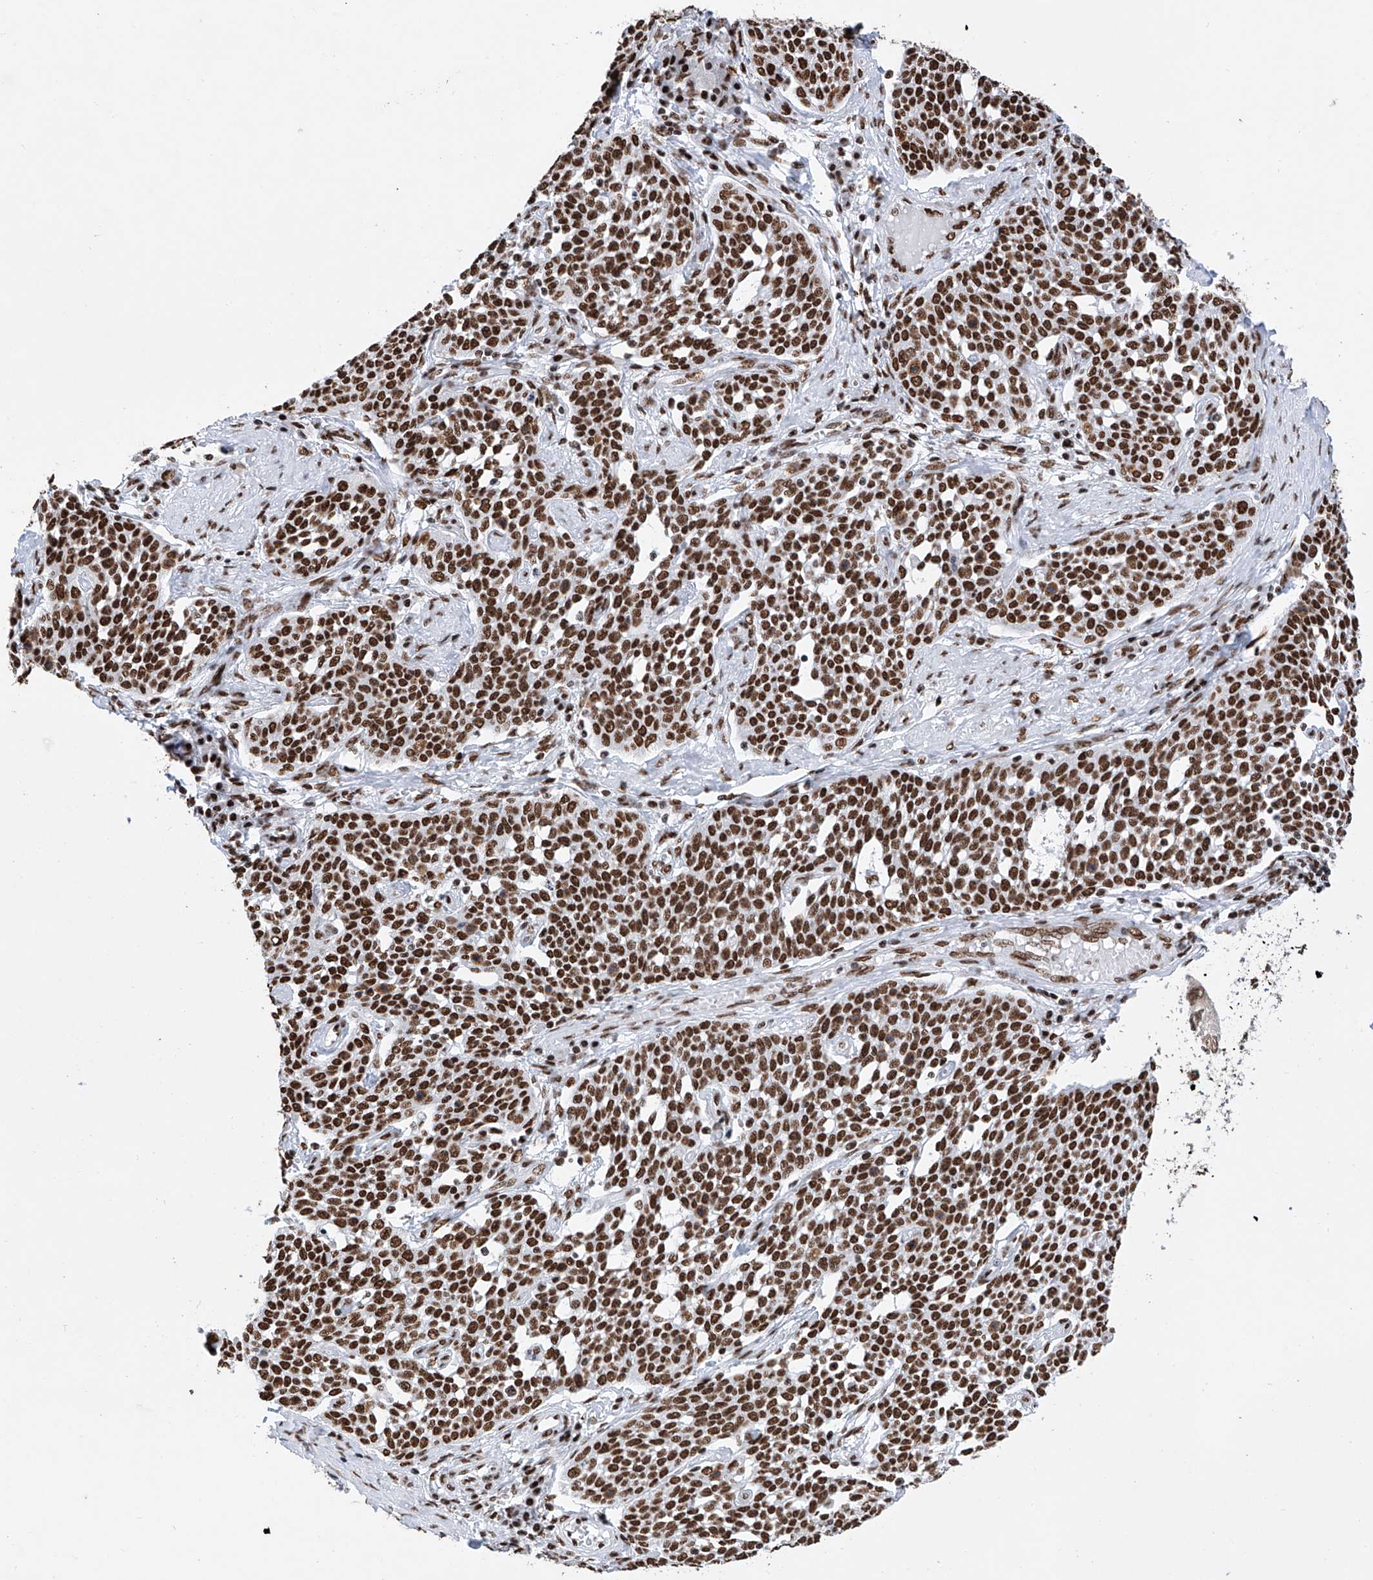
{"staining": {"intensity": "strong", "quantity": ">75%", "location": "nuclear"}, "tissue": "cervical cancer", "cell_type": "Tumor cells", "image_type": "cancer", "snomed": [{"axis": "morphology", "description": "Squamous cell carcinoma, NOS"}, {"axis": "topography", "description": "Cervix"}], "caption": "Immunohistochemistry histopathology image of neoplastic tissue: human cervical cancer stained using immunohistochemistry (IHC) shows high levels of strong protein expression localized specifically in the nuclear of tumor cells, appearing as a nuclear brown color.", "gene": "SRSF6", "patient": {"sex": "female", "age": 34}}